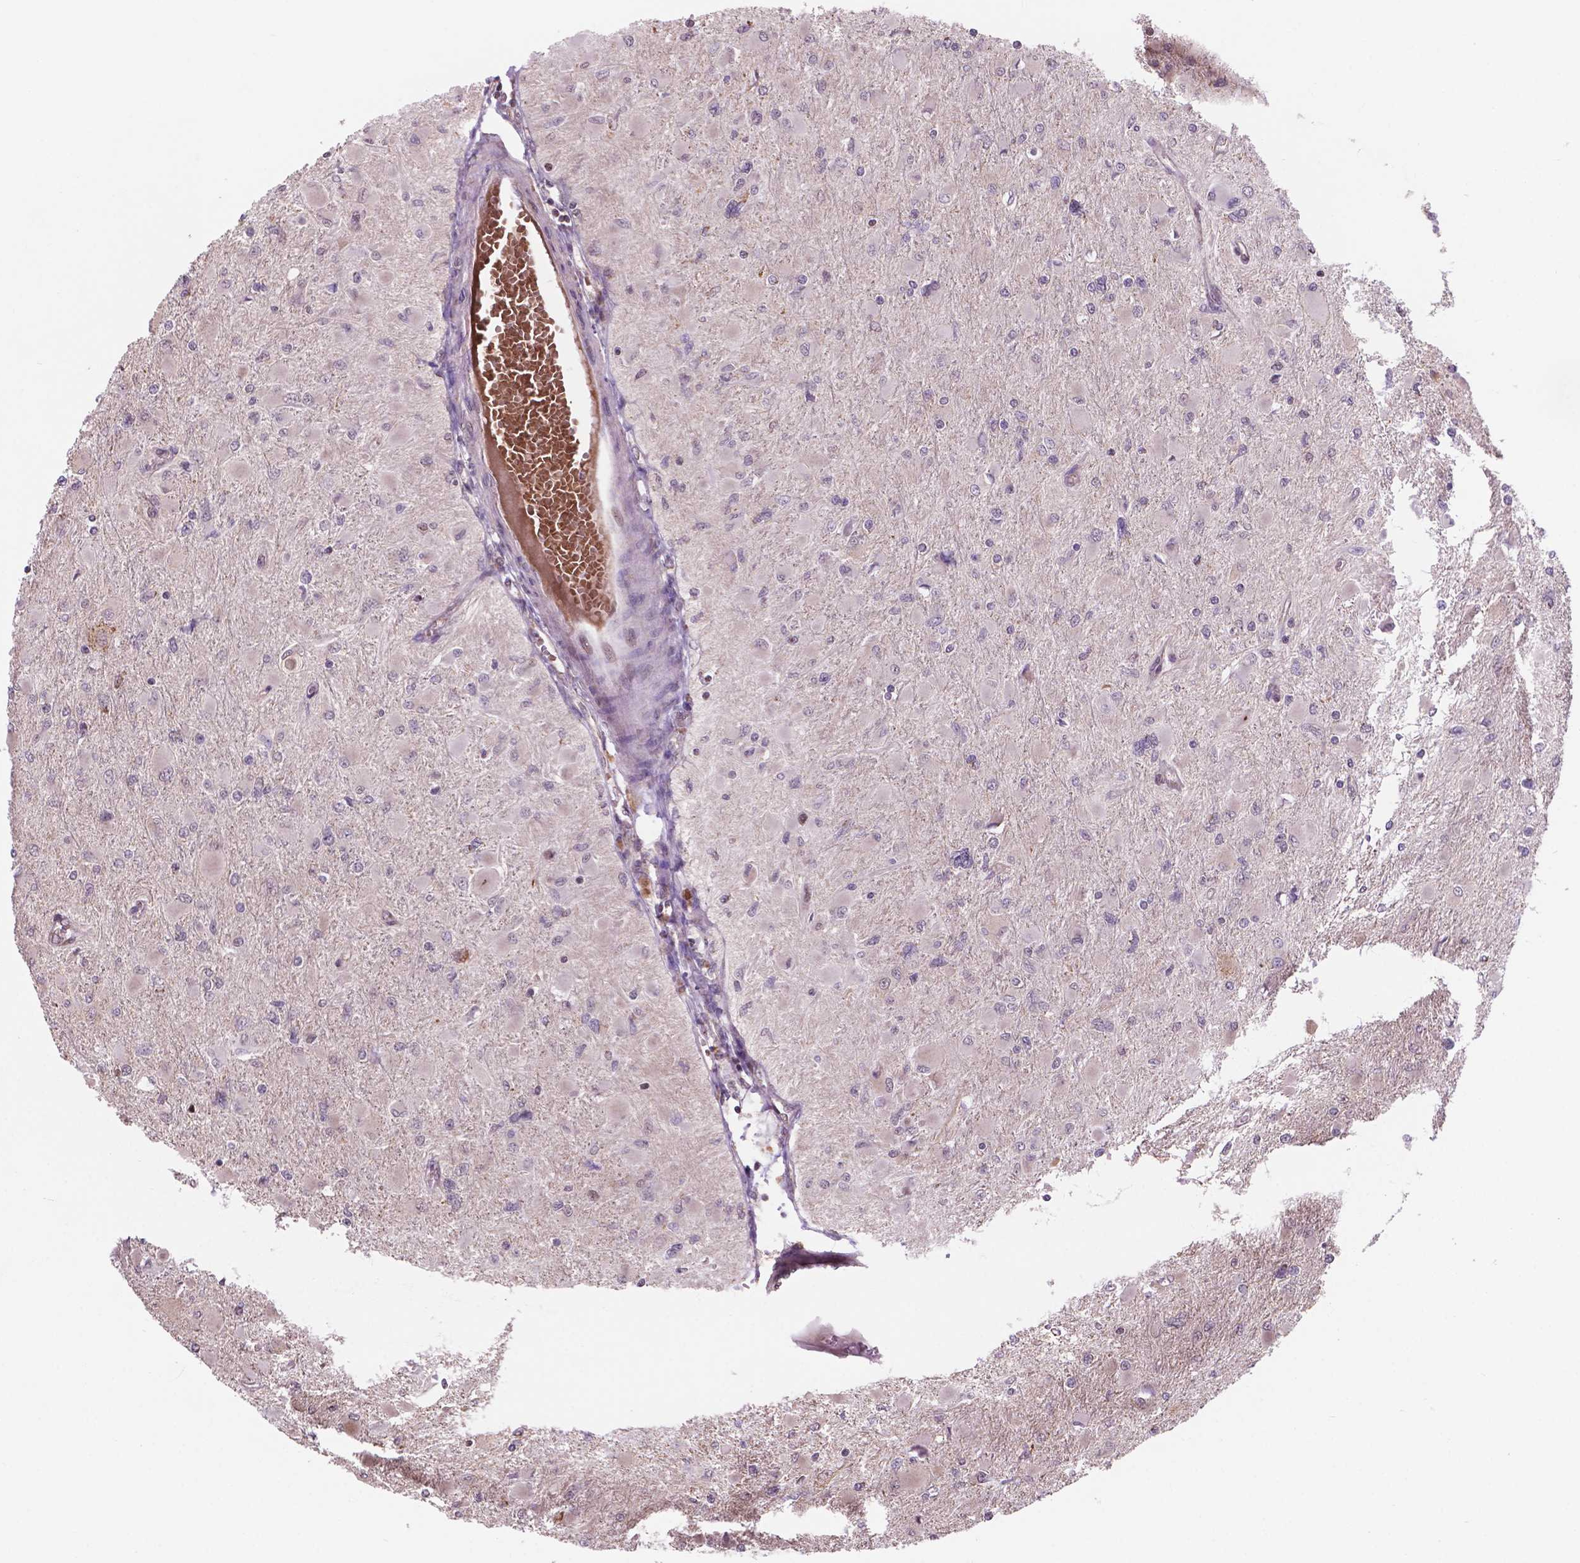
{"staining": {"intensity": "negative", "quantity": "none", "location": "none"}, "tissue": "glioma", "cell_type": "Tumor cells", "image_type": "cancer", "snomed": [{"axis": "morphology", "description": "Glioma, malignant, High grade"}, {"axis": "topography", "description": "Cerebral cortex"}], "caption": "Micrograph shows no significant protein staining in tumor cells of malignant high-grade glioma.", "gene": "NDUFA10", "patient": {"sex": "female", "age": 36}}